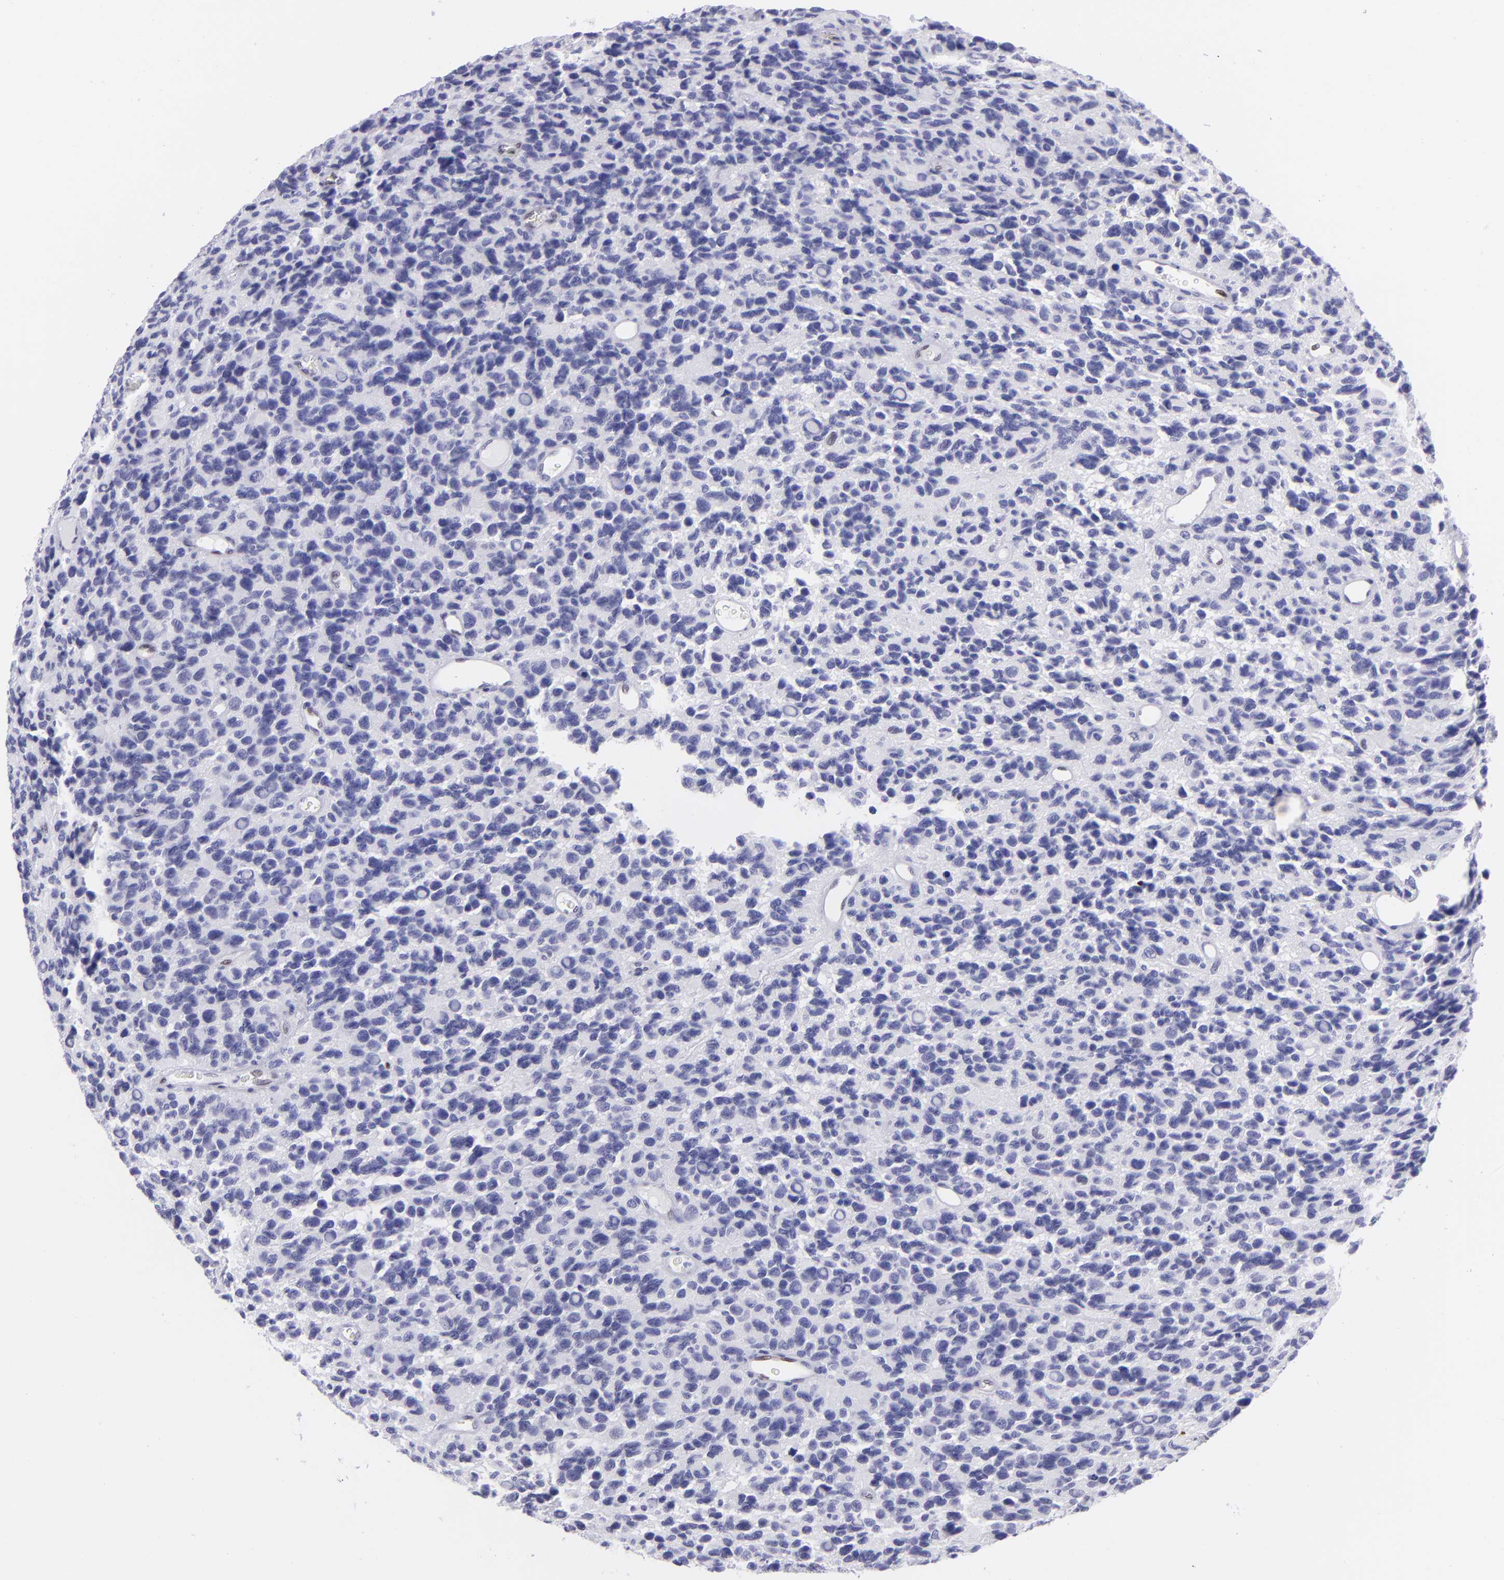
{"staining": {"intensity": "negative", "quantity": "none", "location": "none"}, "tissue": "glioma", "cell_type": "Tumor cells", "image_type": "cancer", "snomed": [{"axis": "morphology", "description": "Glioma, malignant, High grade"}, {"axis": "topography", "description": "Brain"}], "caption": "Immunohistochemical staining of glioma reveals no significant positivity in tumor cells.", "gene": "ETS1", "patient": {"sex": "male", "age": 77}}